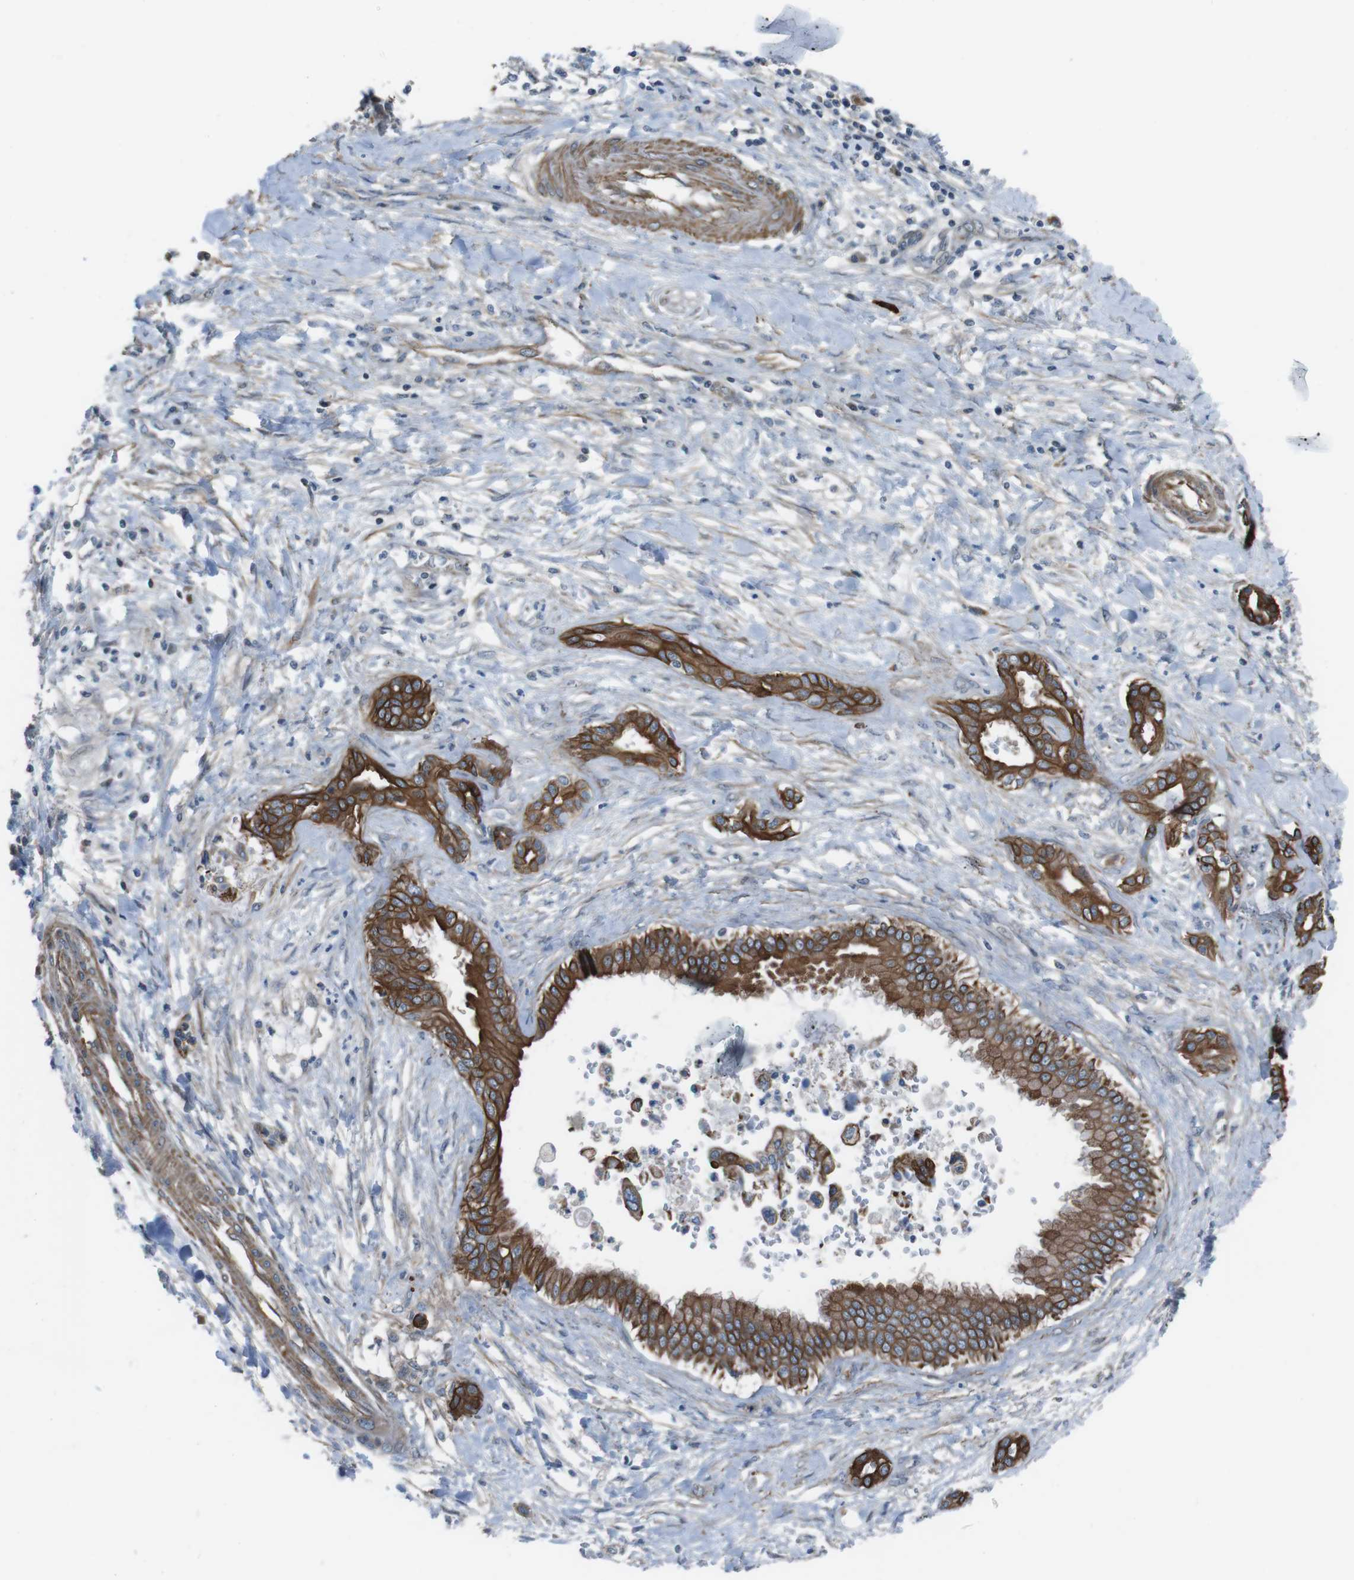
{"staining": {"intensity": "moderate", "quantity": ">75%", "location": "cytoplasmic/membranous"}, "tissue": "pancreatic cancer", "cell_type": "Tumor cells", "image_type": "cancer", "snomed": [{"axis": "morphology", "description": "Adenocarcinoma, NOS"}, {"axis": "topography", "description": "Pancreas"}], "caption": "This is an image of IHC staining of adenocarcinoma (pancreatic), which shows moderate staining in the cytoplasmic/membranous of tumor cells.", "gene": "FAM174B", "patient": {"sex": "male", "age": 56}}